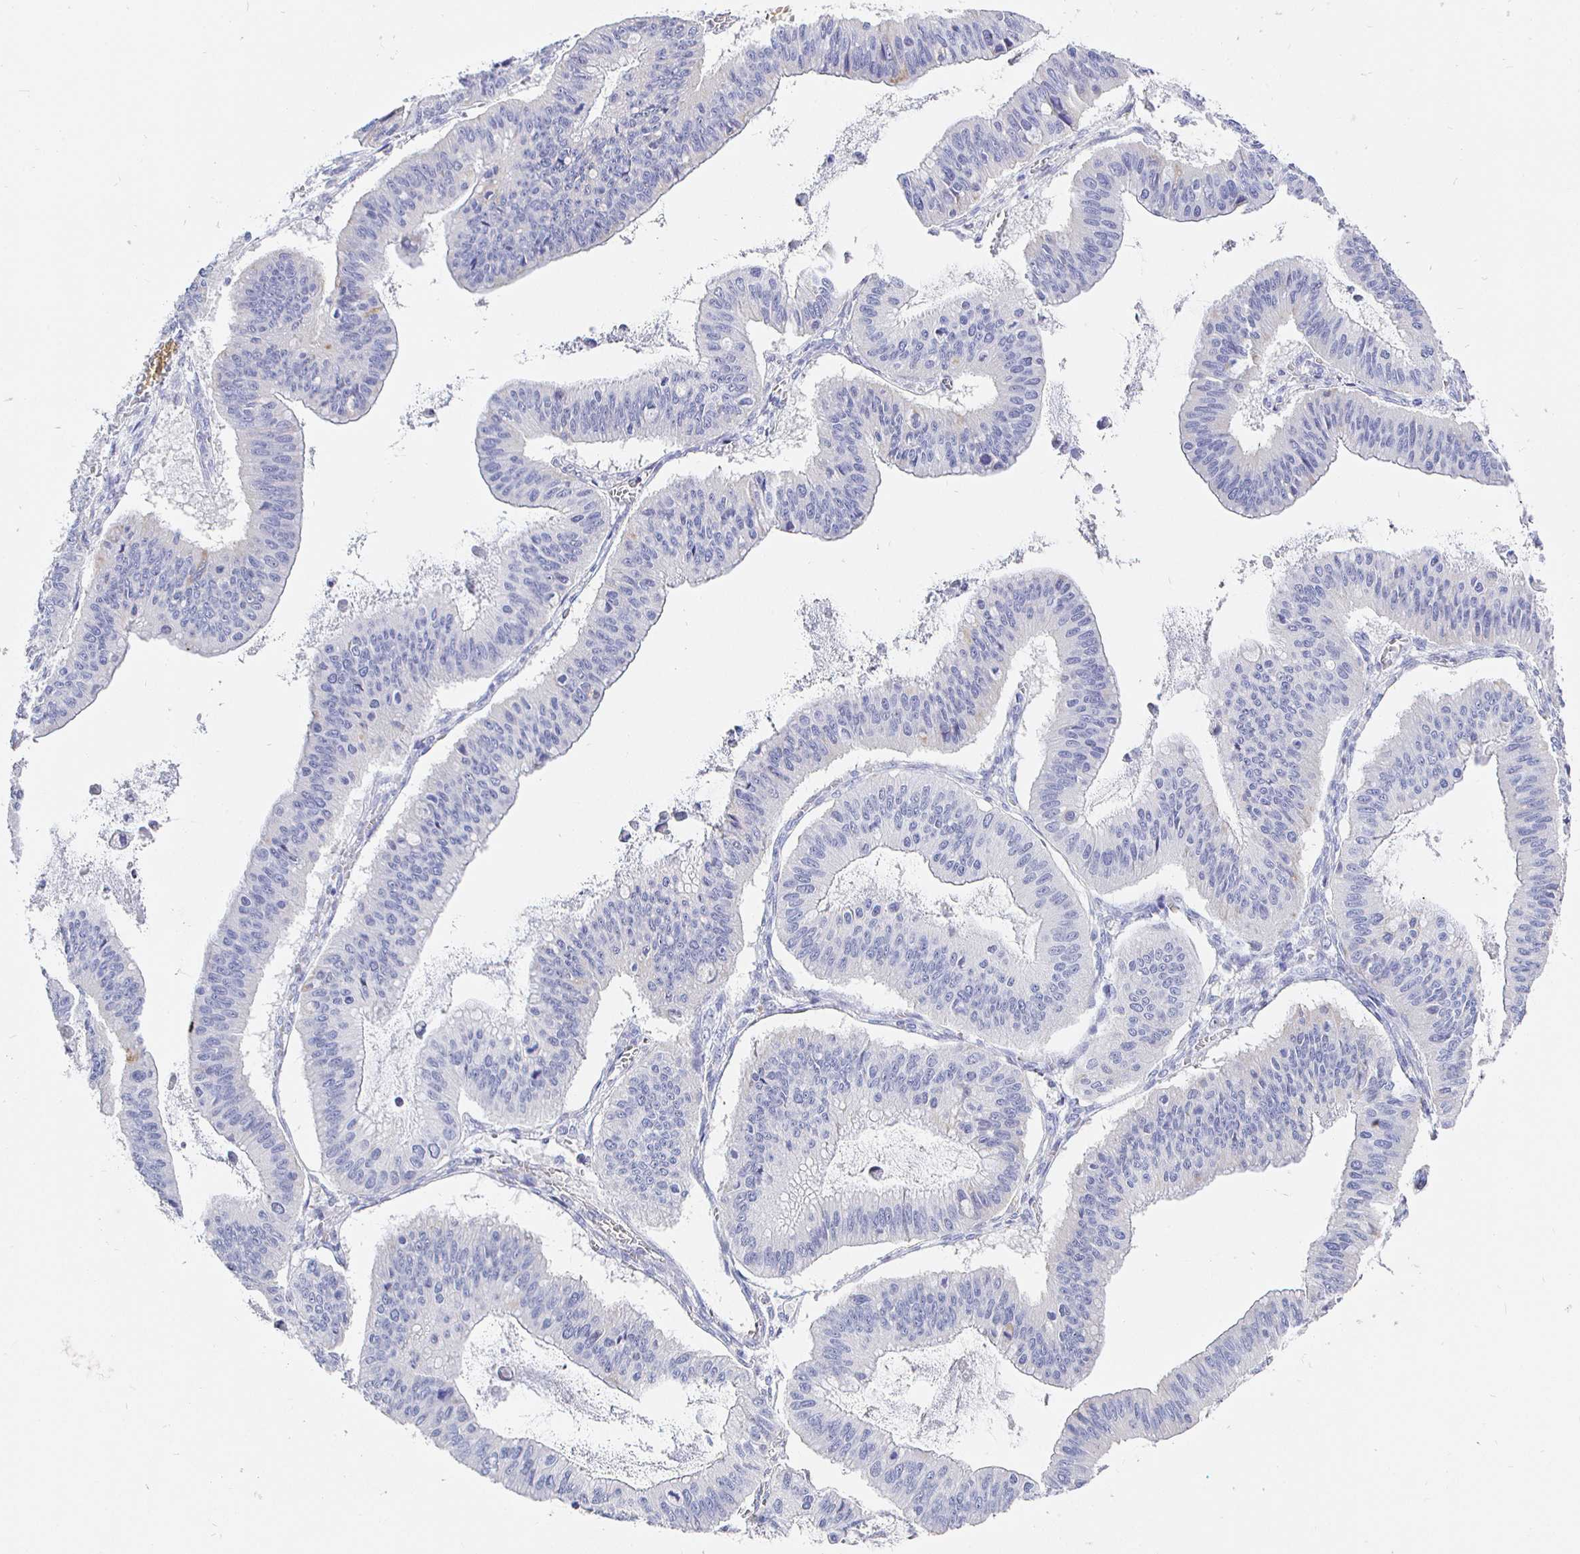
{"staining": {"intensity": "negative", "quantity": "none", "location": "none"}, "tissue": "ovarian cancer", "cell_type": "Tumor cells", "image_type": "cancer", "snomed": [{"axis": "morphology", "description": "Cystadenocarcinoma, mucinous, NOS"}, {"axis": "topography", "description": "Ovary"}], "caption": "A micrograph of ovarian cancer stained for a protein shows no brown staining in tumor cells.", "gene": "CR2", "patient": {"sex": "female", "age": 72}}